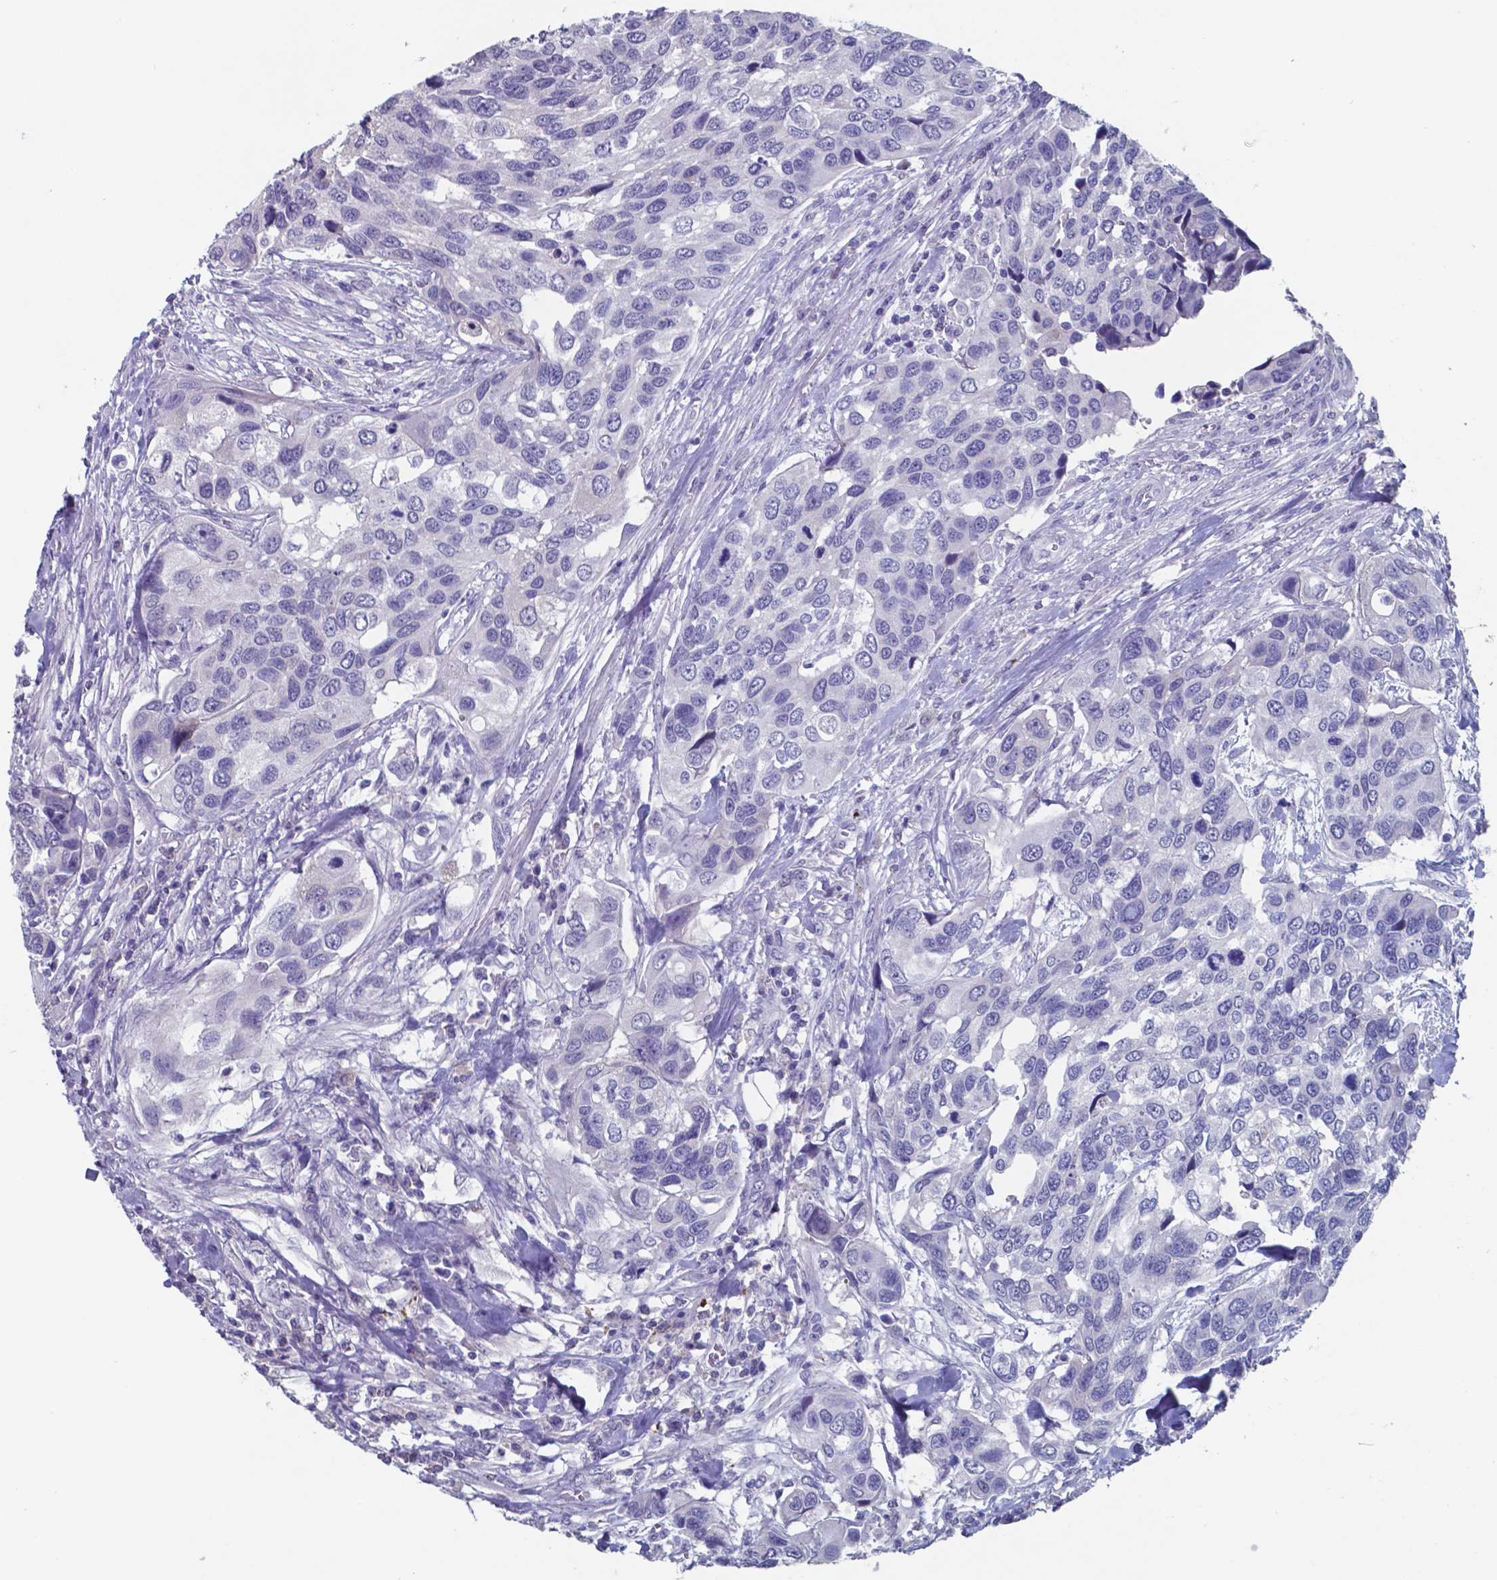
{"staining": {"intensity": "negative", "quantity": "none", "location": "none"}, "tissue": "urothelial cancer", "cell_type": "Tumor cells", "image_type": "cancer", "snomed": [{"axis": "morphology", "description": "Urothelial carcinoma, High grade"}, {"axis": "topography", "description": "Urinary bladder"}], "caption": "A micrograph of human urothelial cancer is negative for staining in tumor cells.", "gene": "TTR", "patient": {"sex": "male", "age": 60}}